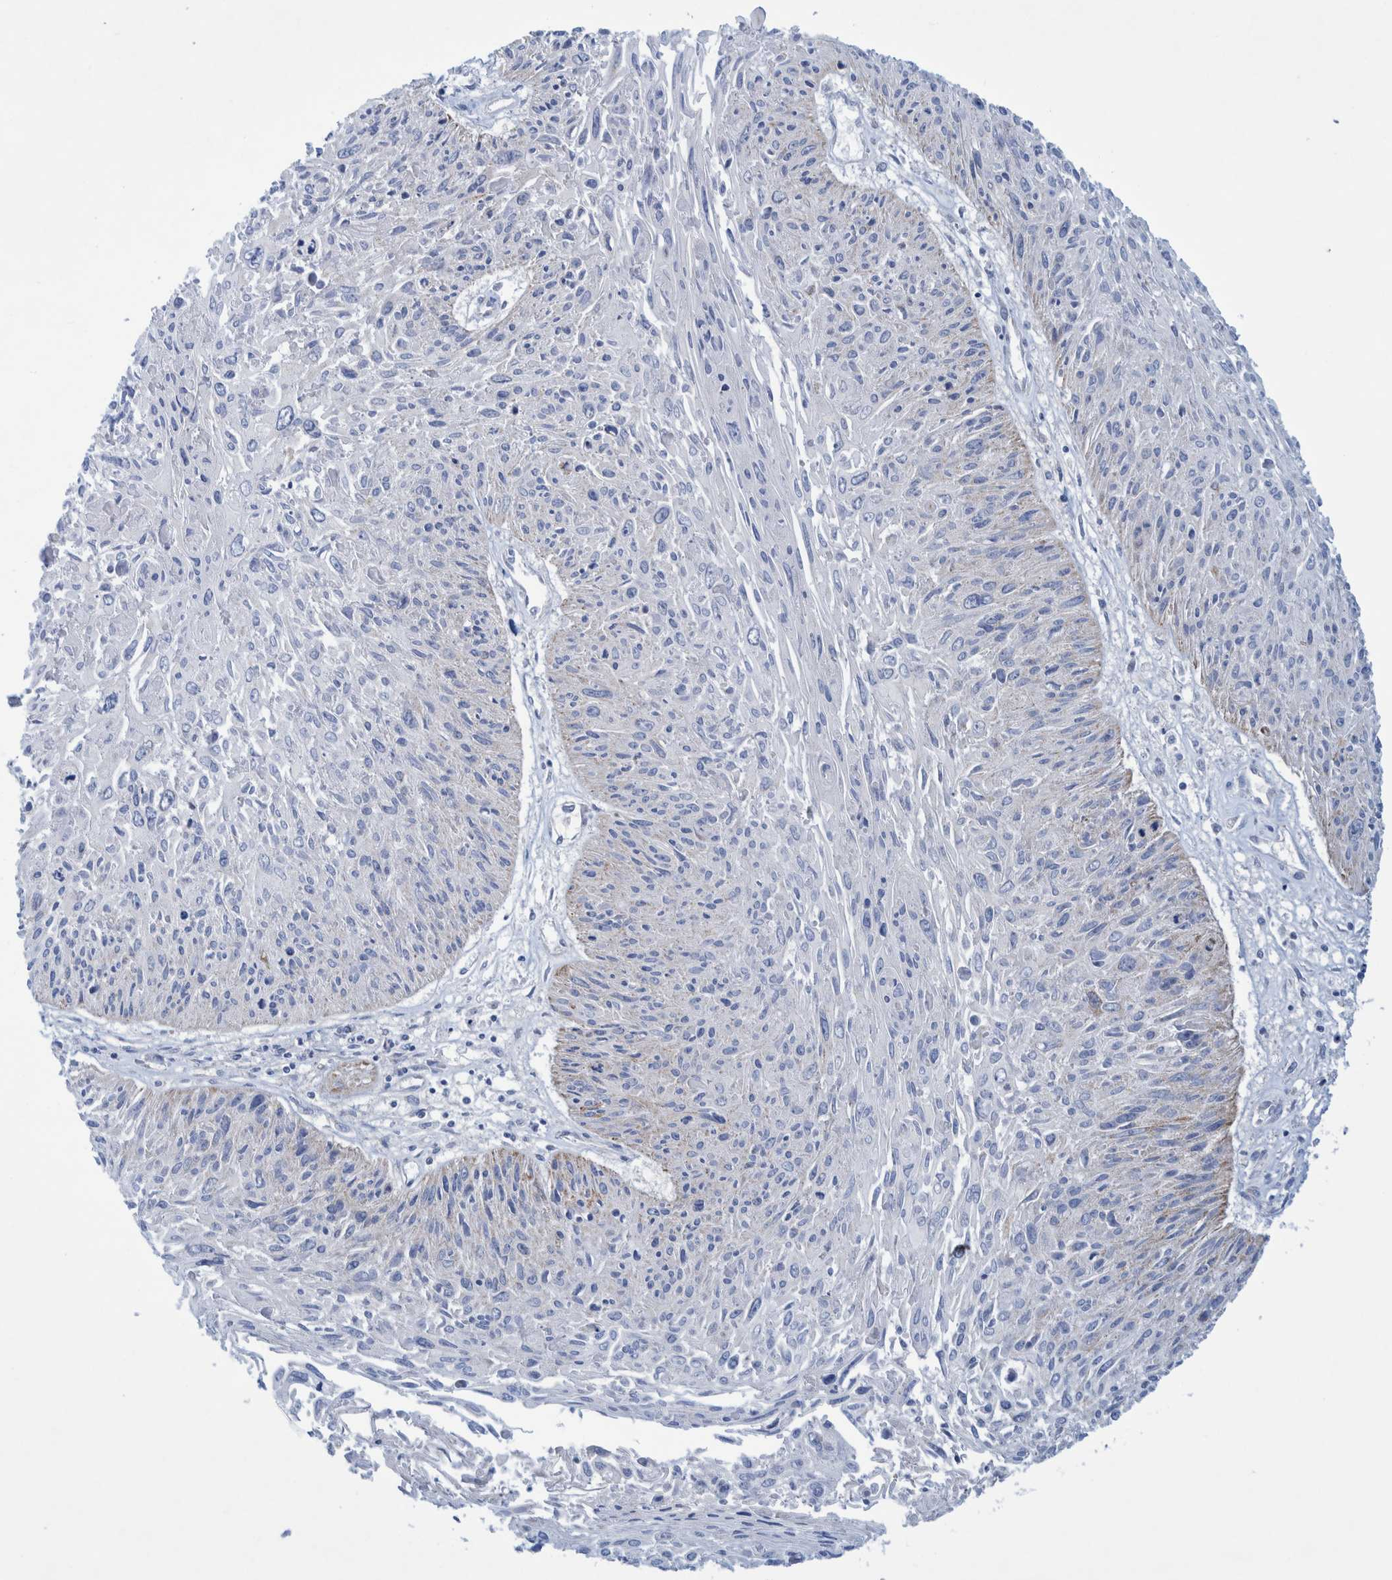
{"staining": {"intensity": "negative", "quantity": "none", "location": "none"}, "tissue": "cervical cancer", "cell_type": "Tumor cells", "image_type": "cancer", "snomed": [{"axis": "morphology", "description": "Squamous cell carcinoma, NOS"}, {"axis": "topography", "description": "Cervix"}], "caption": "Photomicrograph shows no protein positivity in tumor cells of cervical squamous cell carcinoma tissue.", "gene": "MRPS7", "patient": {"sex": "female", "age": 51}}